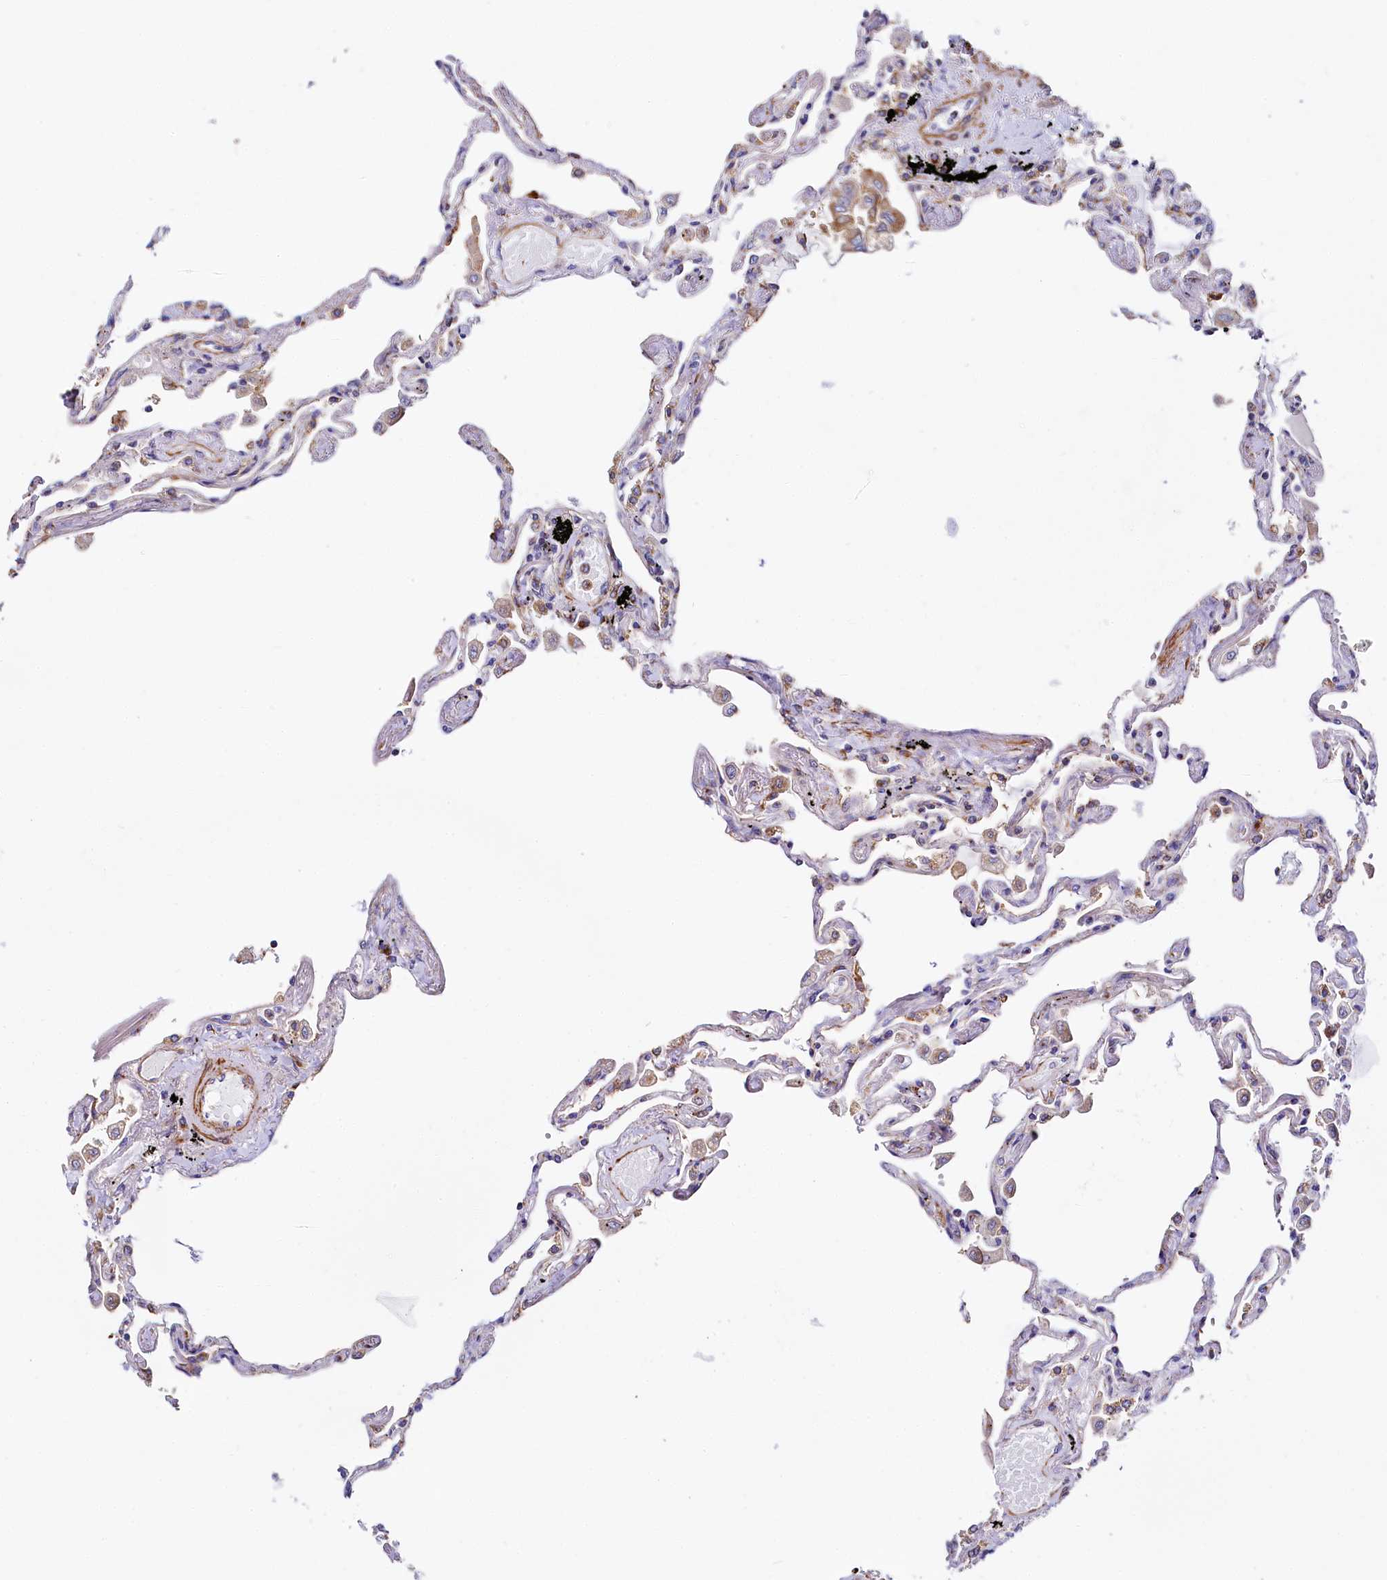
{"staining": {"intensity": "moderate", "quantity": "<25%", "location": "cytoplasmic/membranous"}, "tissue": "lung", "cell_type": "Alveolar cells", "image_type": "normal", "snomed": [{"axis": "morphology", "description": "Normal tissue, NOS"}, {"axis": "topography", "description": "Lung"}], "caption": "Lung stained with a brown dye reveals moderate cytoplasmic/membranous positive expression in approximately <25% of alveolar cells.", "gene": "BET1L", "patient": {"sex": "female", "age": 67}}